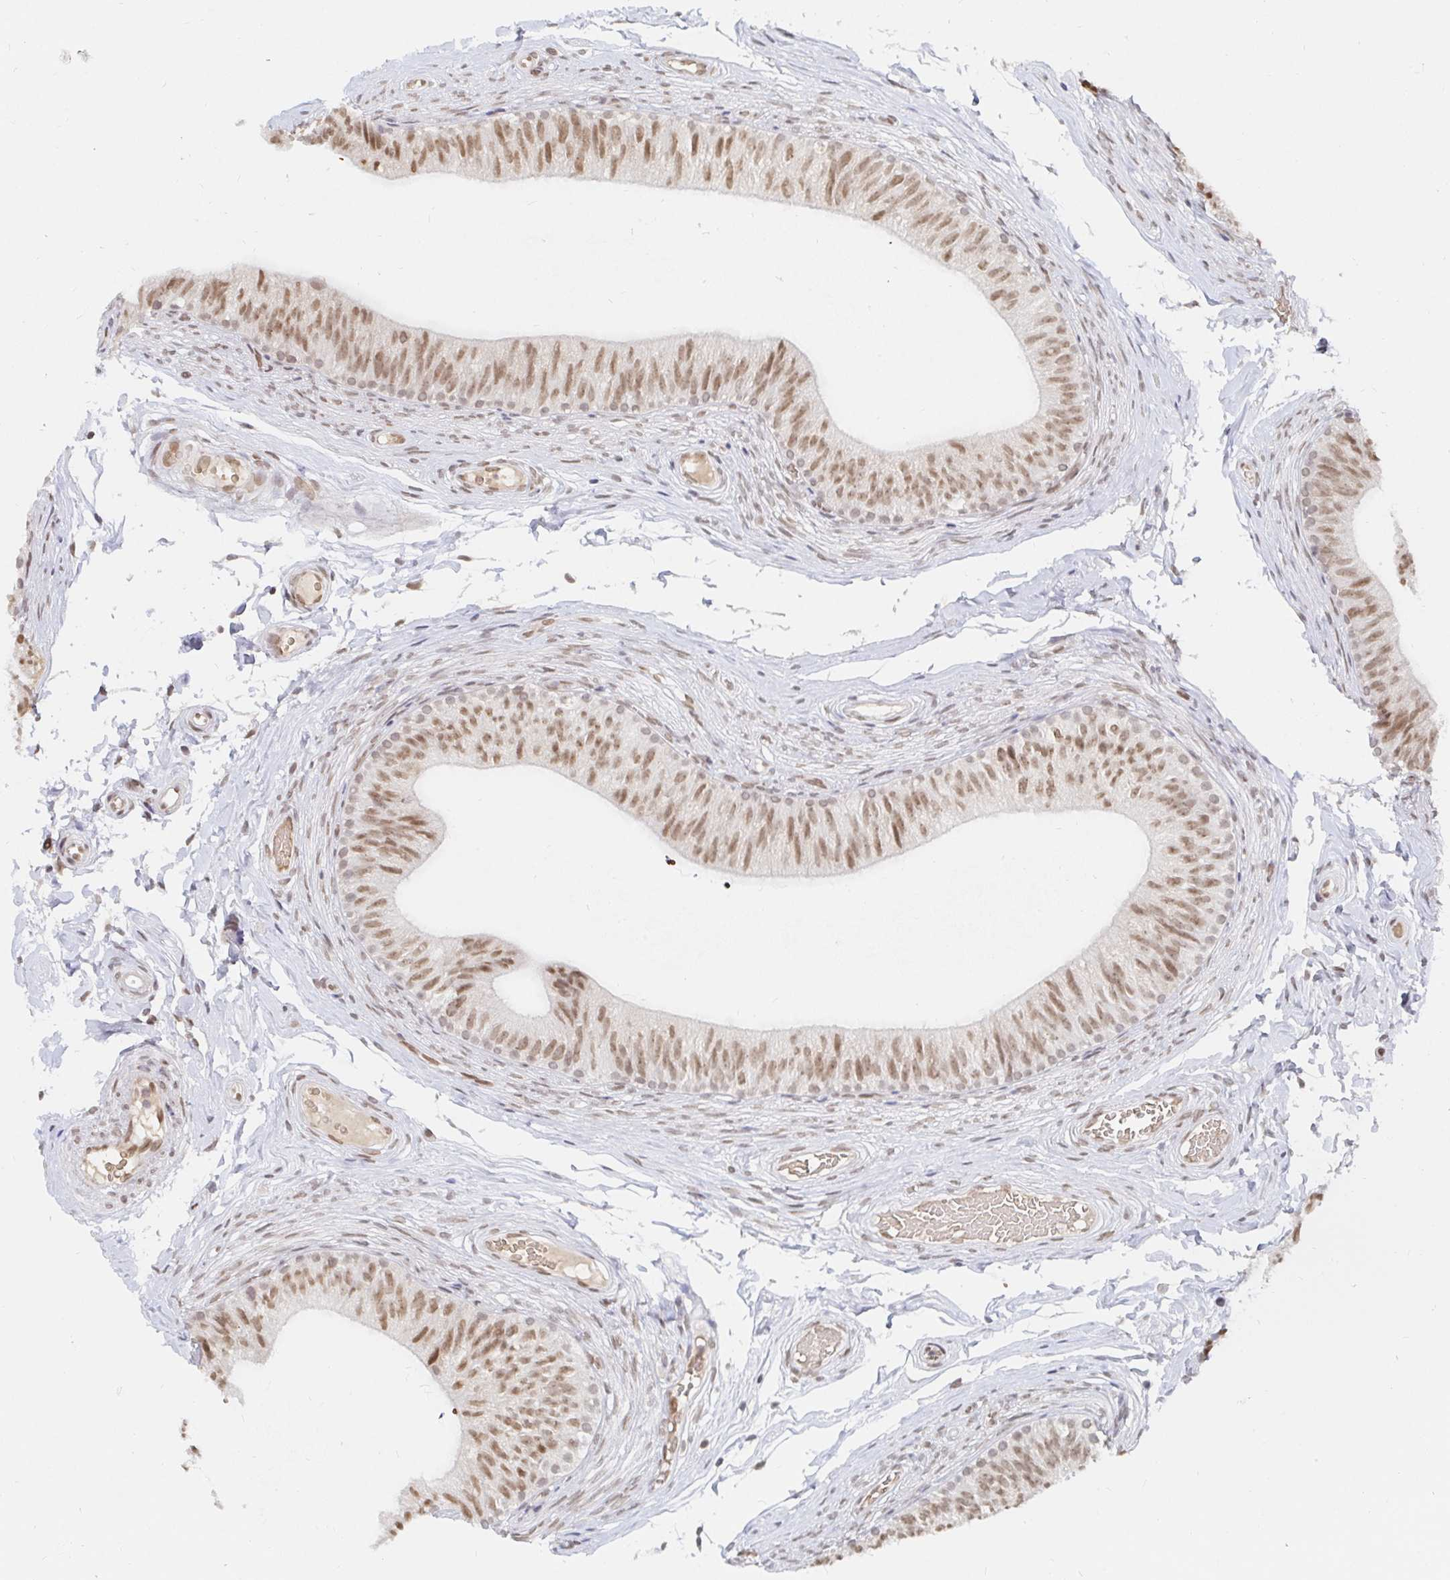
{"staining": {"intensity": "moderate", "quantity": ">75%", "location": "nuclear"}, "tissue": "epididymis", "cell_type": "Glandular cells", "image_type": "normal", "snomed": [{"axis": "morphology", "description": "Normal tissue, NOS"}, {"axis": "topography", "description": "Epididymis, spermatic cord, NOS"}, {"axis": "topography", "description": "Epididymis"}, {"axis": "topography", "description": "Peripheral nerve tissue"}], "caption": "Immunohistochemical staining of benign human epididymis displays medium levels of moderate nuclear expression in about >75% of glandular cells. The staining is performed using DAB (3,3'-diaminobenzidine) brown chromogen to label protein expression. The nuclei are counter-stained blue using hematoxylin.", "gene": "CHD2", "patient": {"sex": "male", "age": 29}}